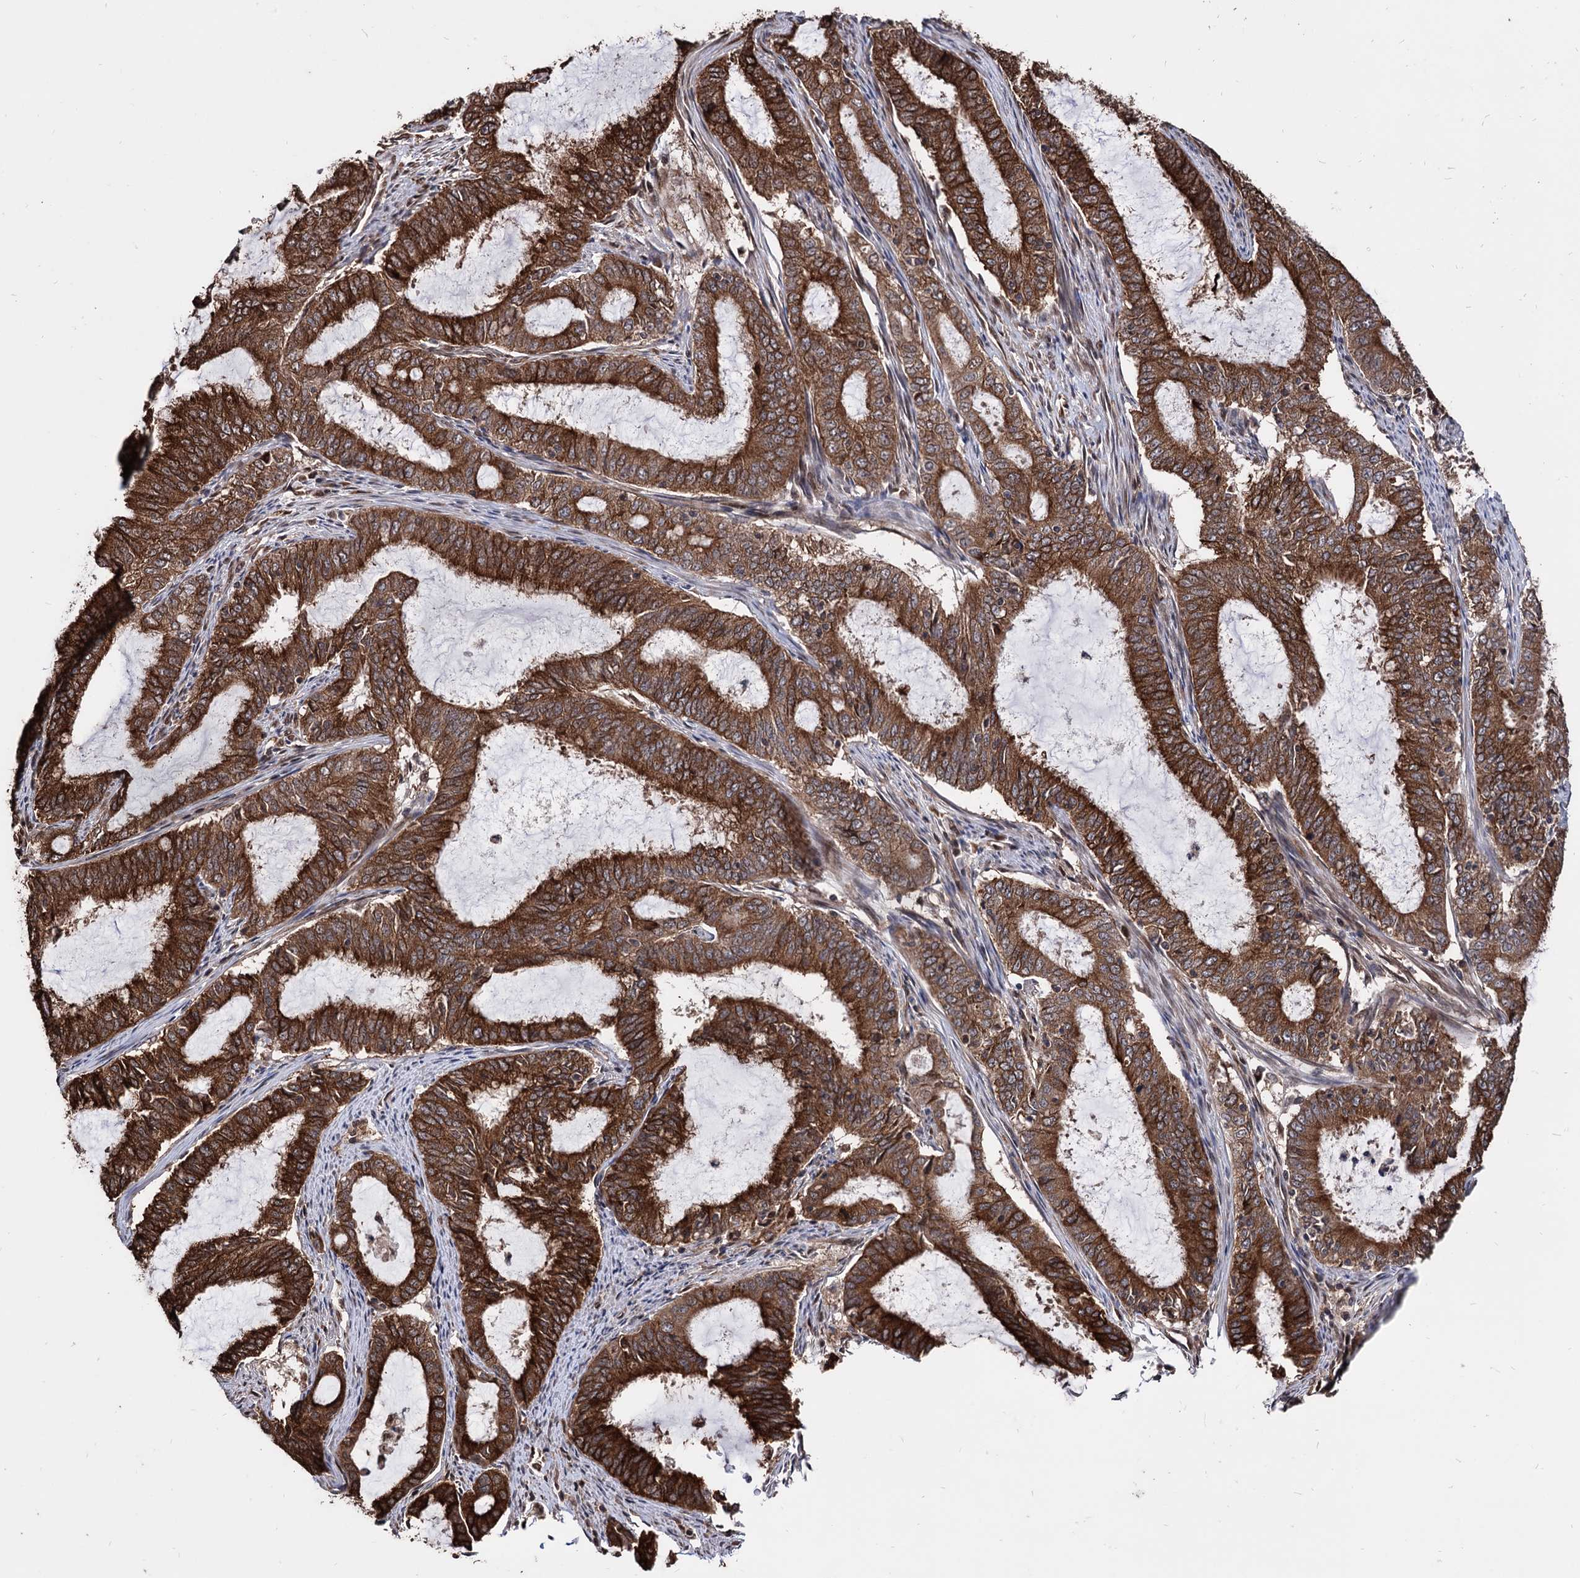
{"staining": {"intensity": "strong", "quantity": ">75%", "location": "cytoplasmic/membranous"}, "tissue": "endometrial cancer", "cell_type": "Tumor cells", "image_type": "cancer", "snomed": [{"axis": "morphology", "description": "Adenocarcinoma, NOS"}, {"axis": "topography", "description": "Endometrium"}], "caption": "IHC staining of adenocarcinoma (endometrial), which demonstrates high levels of strong cytoplasmic/membranous staining in about >75% of tumor cells indicating strong cytoplasmic/membranous protein positivity. The staining was performed using DAB (3,3'-diaminobenzidine) (brown) for protein detection and nuclei were counterstained in hematoxylin (blue).", "gene": "ANKRD12", "patient": {"sex": "female", "age": 51}}